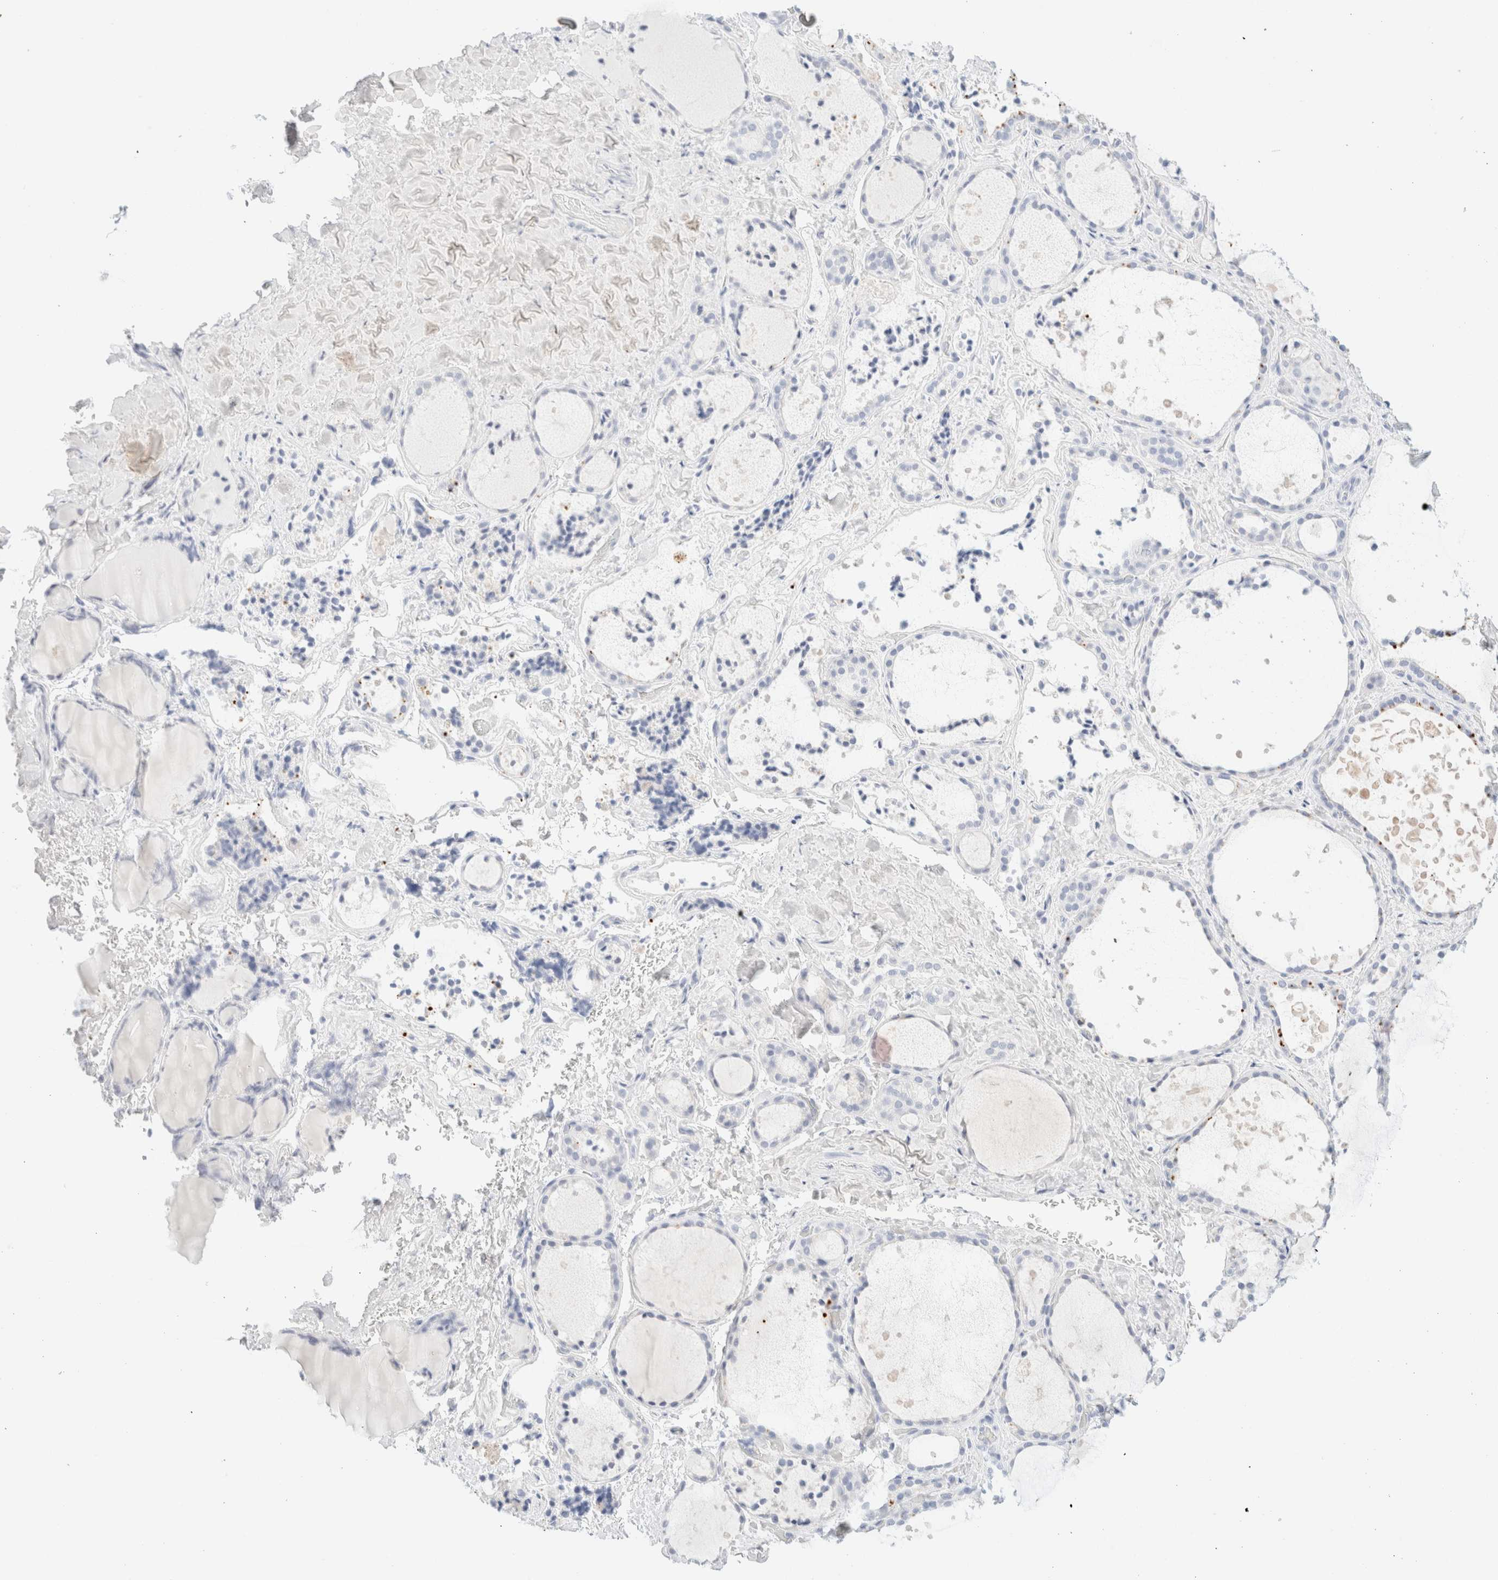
{"staining": {"intensity": "negative", "quantity": "none", "location": "none"}, "tissue": "thyroid gland", "cell_type": "Glandular cells", "image_type": "normal", "snomed": [{"axis": "morphology", "description": "Normal tissue, NOS"}, {"axis": "topography", "description": "Thyroid gland"}], "caption": "The photomicrograph displays no staining of glandular cells in benign thyroid gland. The staining was performed using DAB to visualize the protein expression in brown, while the nuclei were stained in blue with hematoxylin (Magnification: 20x).", "gene": "KRT15", "patient": {"sex": "female", "age": 44}}